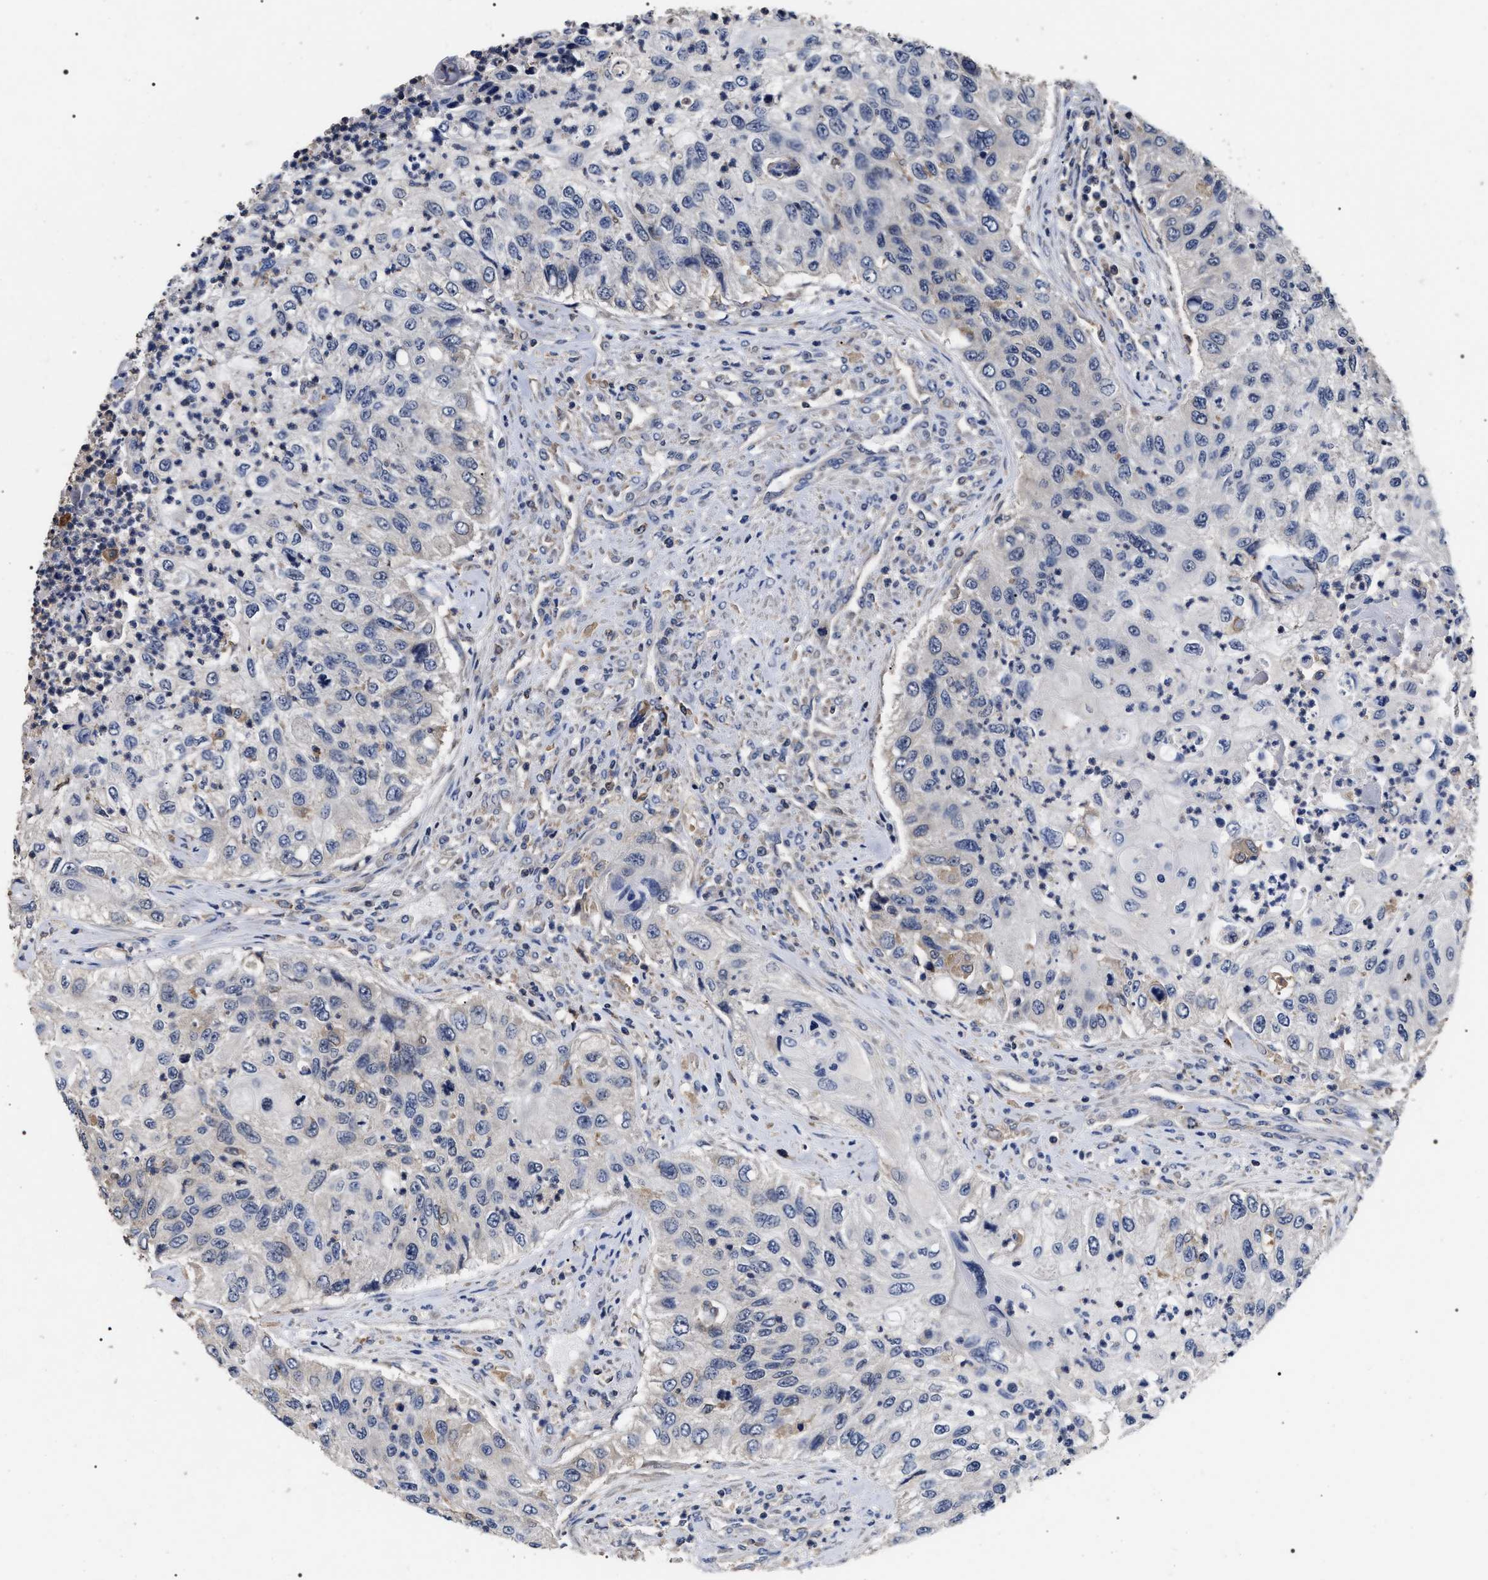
{"staining": {"intensity": "negative", "quantity": "none", "location": "none"}, "tissue": "urothelial cancer", "cell_type": "Tumor cells", "image_type": "cancer", "snomed": [{"axis": "morphology", "description": "Urothelial carcinoma, High grade"}, {"axis": "topography", "description": "Urinary bladder"}], "caption": "Immunohistochemical staining of human high-grade urothelial carcinoma exhibits no significant staining in tumor cells. The staining was performed using DAB to visualize the protein expression in brown, while the nuclei were stained in blue with hematoxylin (Magnification: 20x).", "gene": "UPF3A", "patient": {"sex": "female", "age": 60}}